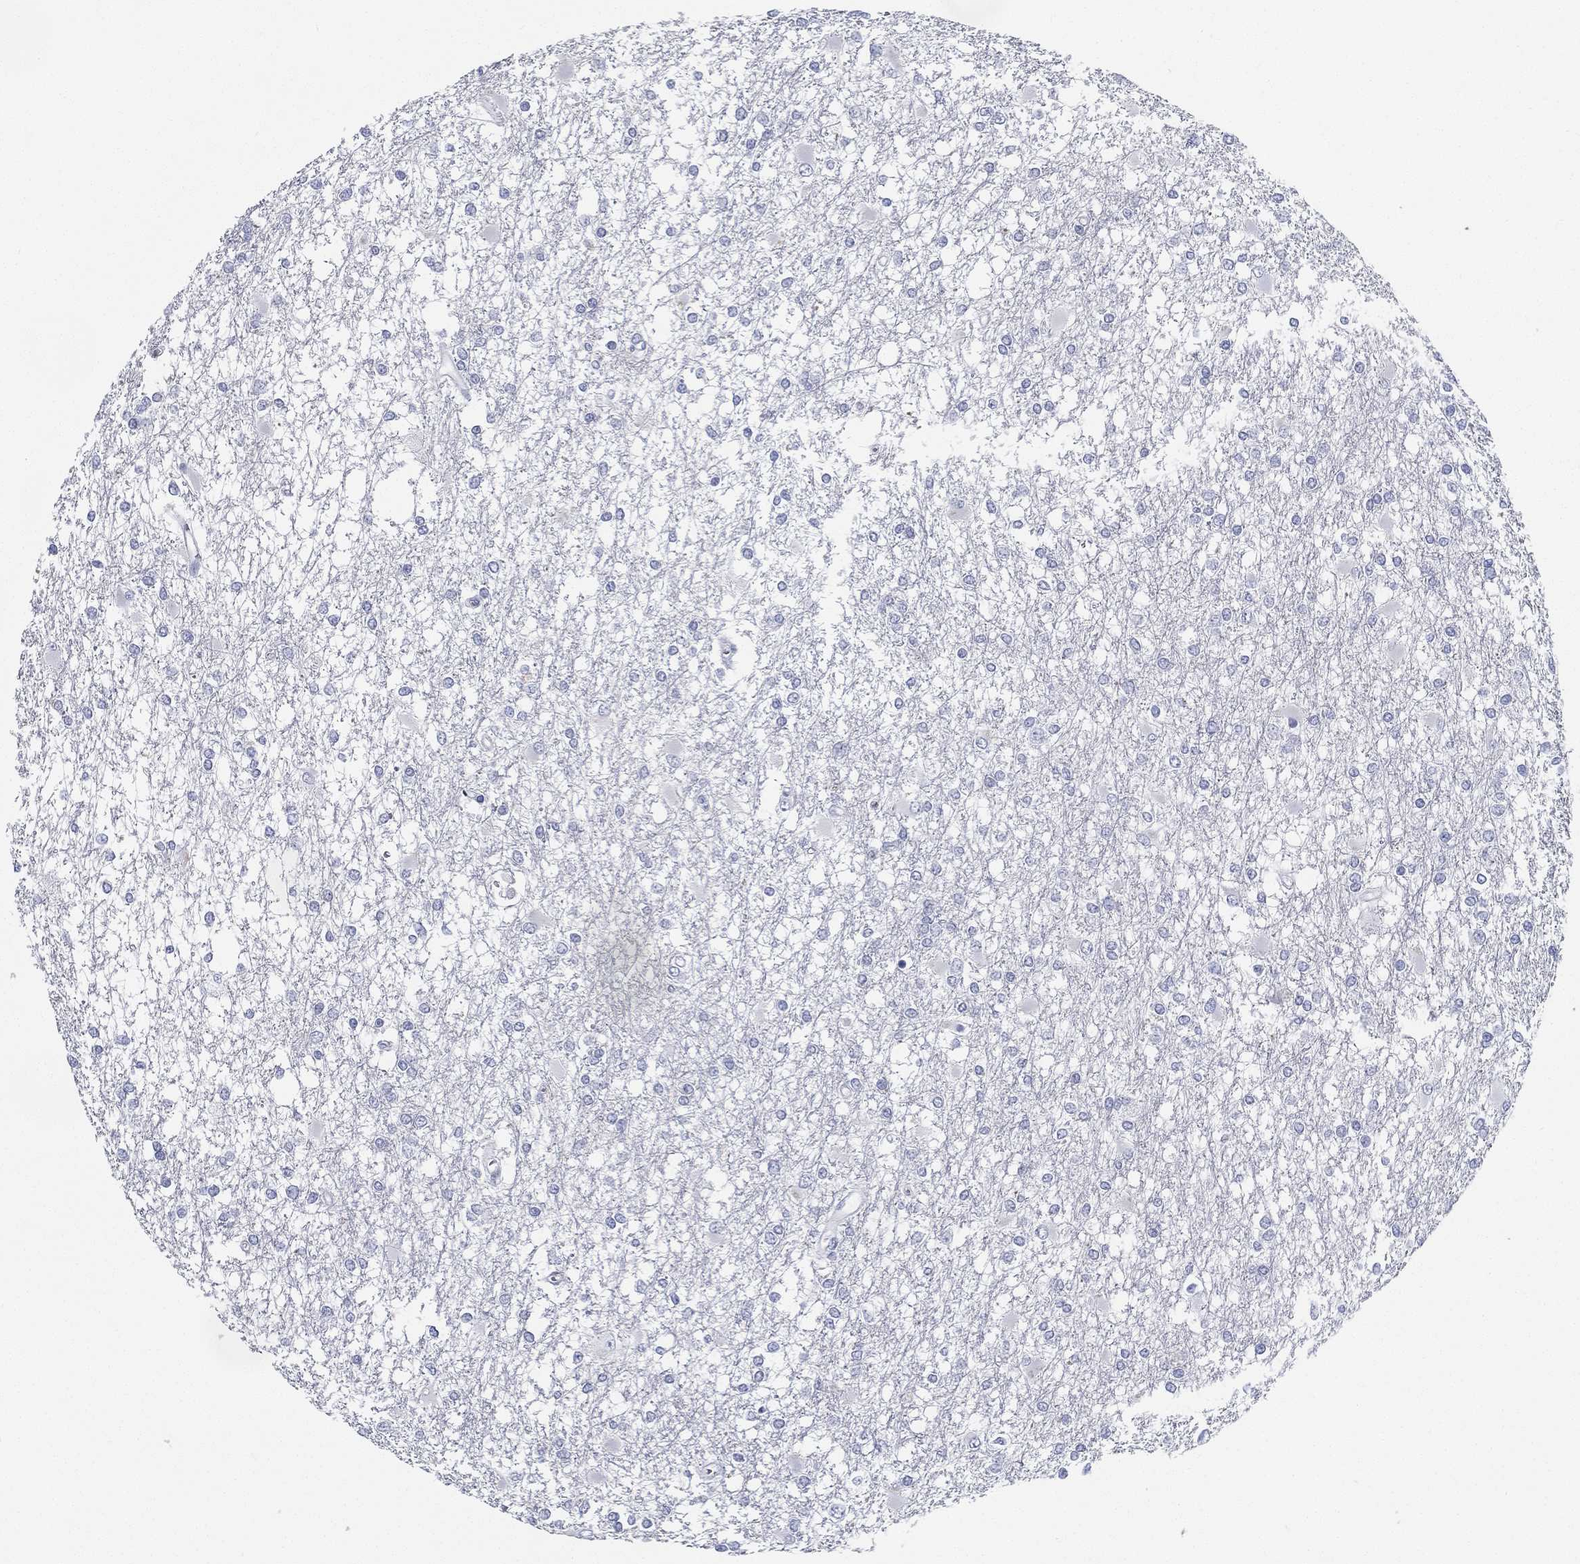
{"staining": {"intensity": "negative", "quantity": "none", "location": "none"}, "tissue": "glioma", "cell_type": "Tumor cells", "image_type": "cancer", "snomed": [{"axis": "morphology", "description": "Glioma, malignant, High grade"}, {"axis": "topography", "description": "Cerebral cortex"}], "caption": "Tumor cells are negative for brown protein staining in malignant high-grade glioma. (Stains: DAB IHC with hematoxylin counter stain, Microscopy: brightfield microscopy at high magnification).", "gene": "SPPL2C", "patient": {"sex": "male", "age": 79}}